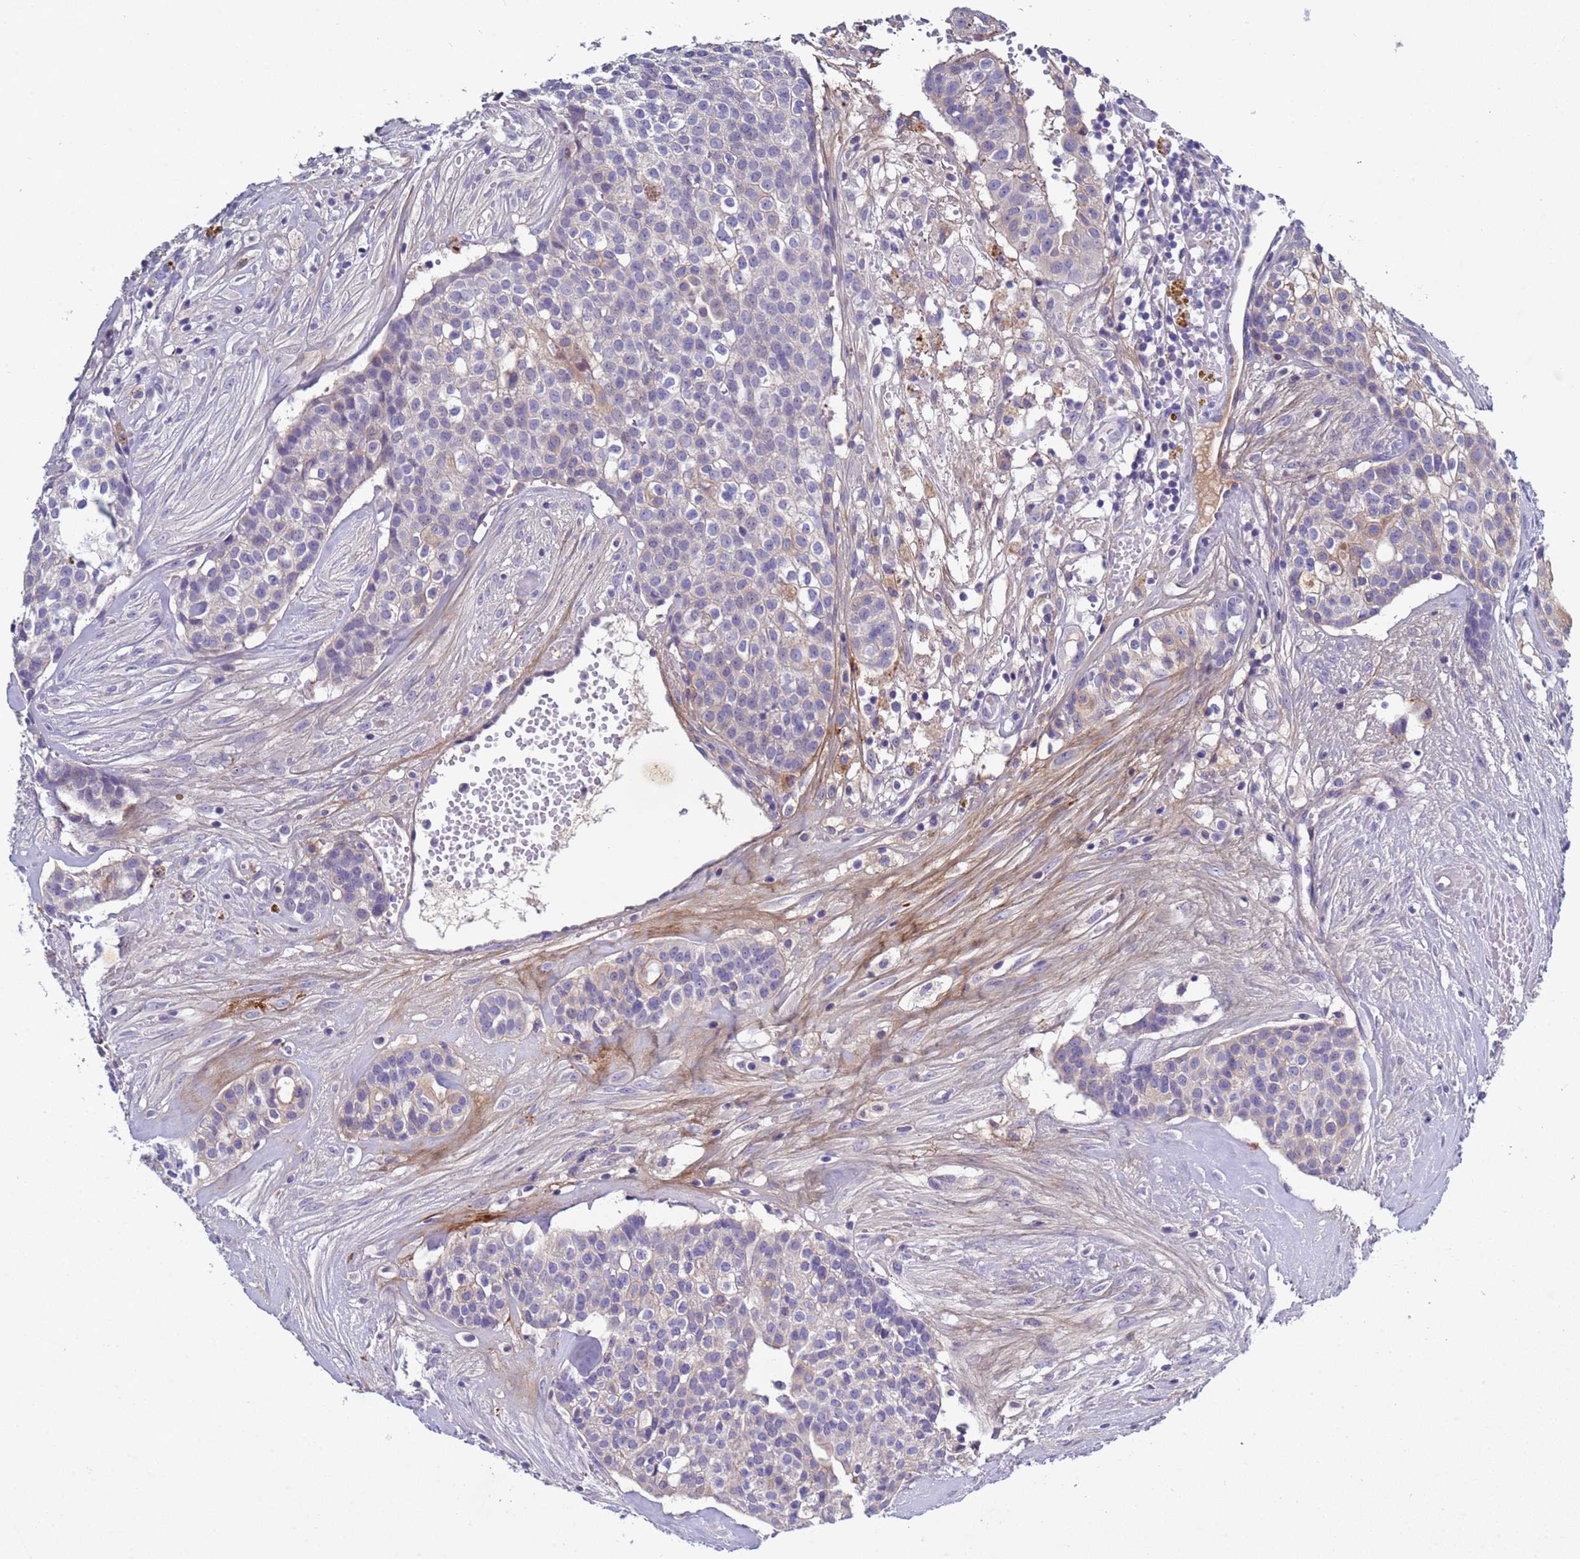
{"staining": {"intensity": "negative", "quantity": "none", "location": "none"}, "tissue": "head and neck cancer", "cell_type": "Tumor cells", "image_type": "cancer", "snomed": [{"axis": "morphology", "description": "Adenocarcinoma, NOS"}, {"axis": "topography", "description": "Head-Neck"}], "caption": "IHC of adenocarcinoma (head and neck) reveals no staining in tumor cells.", "gene": "TRIM51", "patient": {"sex": "male", "age": 81}}